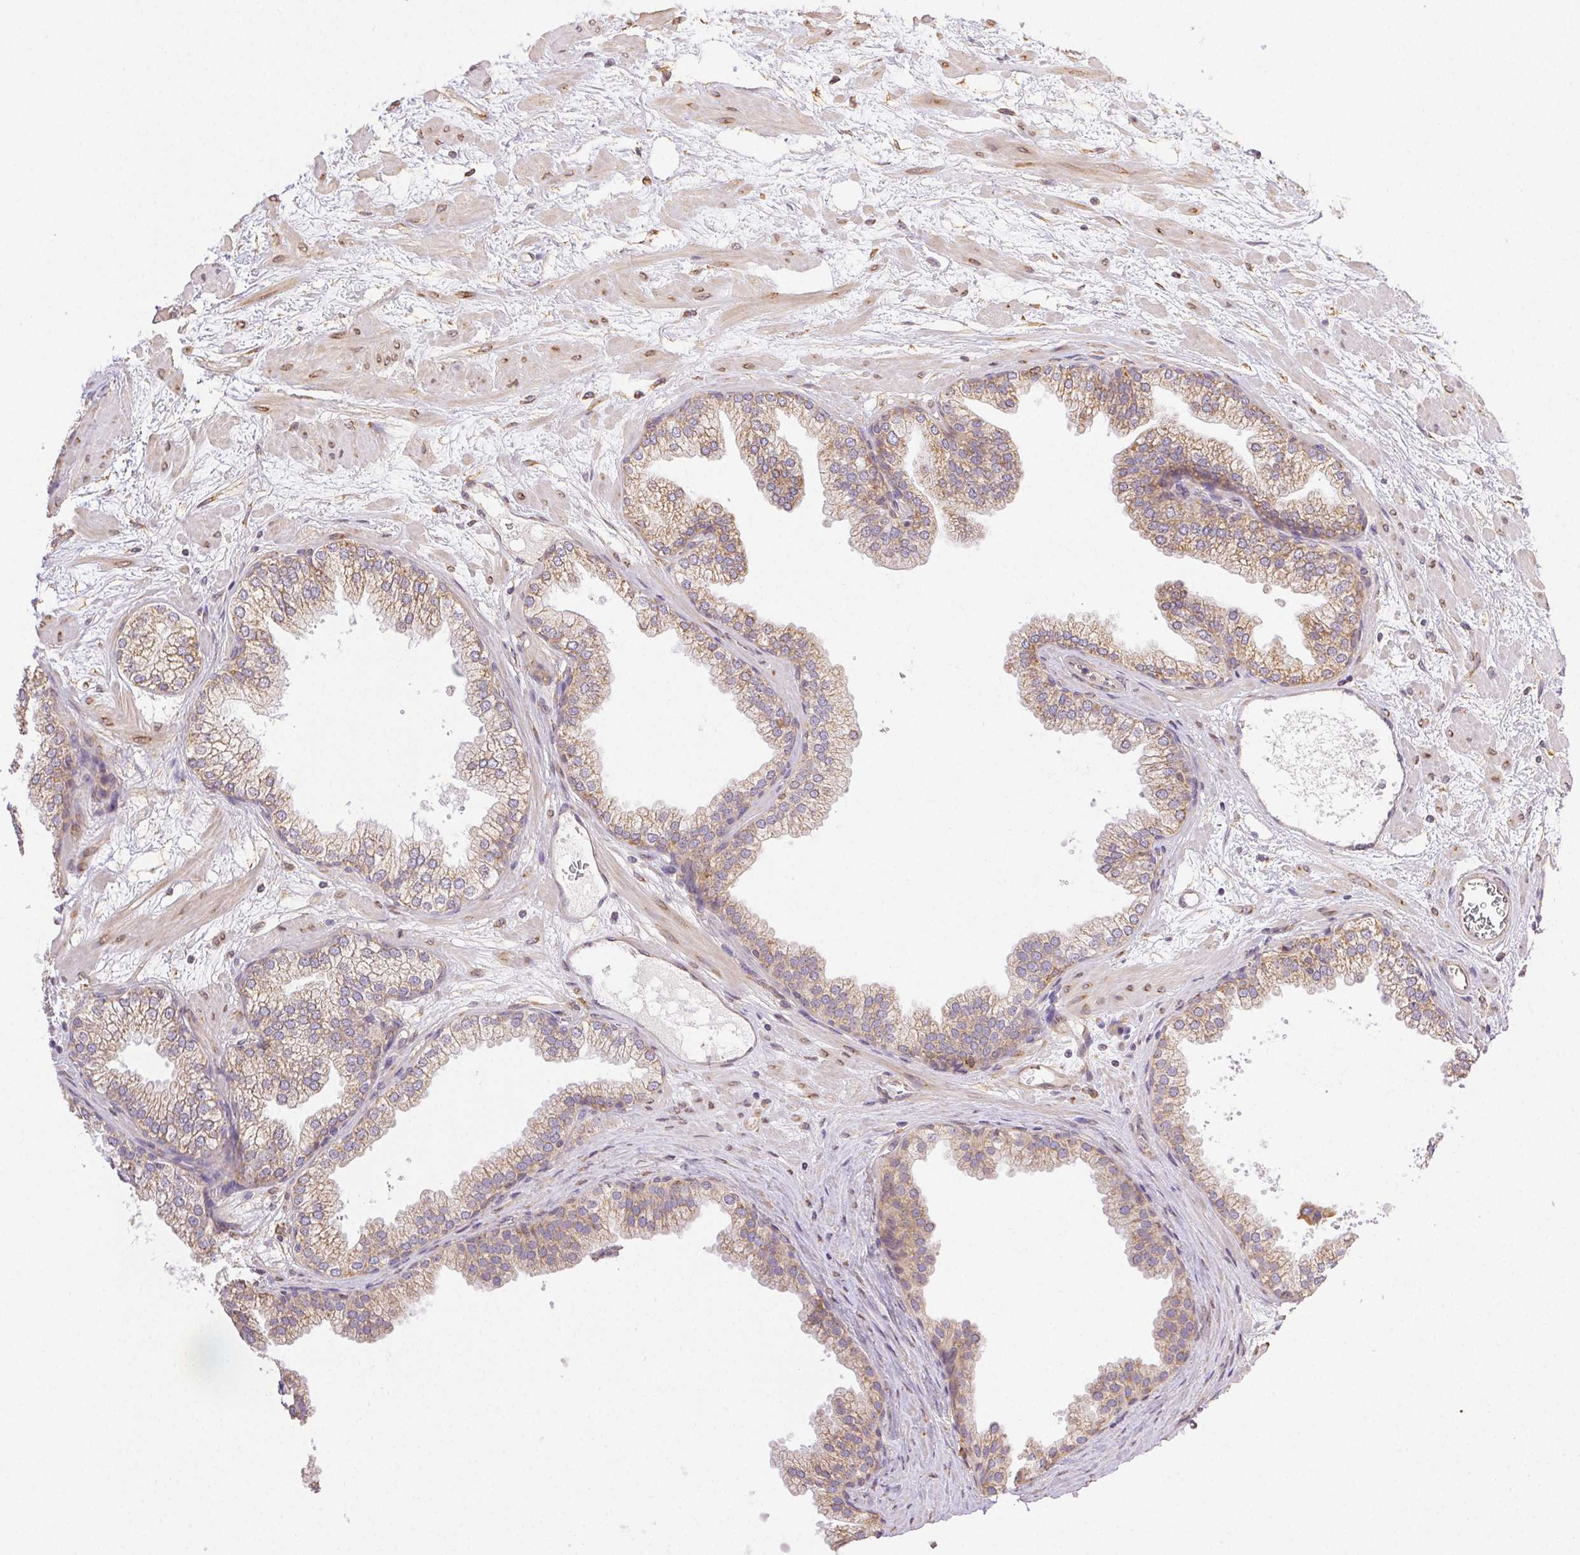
{"staining": {"intensity": "weak", "quantity": ">75%", "location": "cytoplasmic/membranous"}, "tissue": "prostate", "cell_type": "Glandular cells", "image_type": "normal", "snomed": [{"axis": "morphology", "description": "Normal tissue, NOS"}, {"axis": "topography", "description": "Prostate"}], "caption": "Prostate stained with immunohistochemistry displays weak cytoplasmic/membranous positivity in approximately >75% of glandular cells. (Stains: DAB in brown, nuclei in blue, Microscopy: brightfield microscopy at high magnification).", "gene": "ENTREP1", "patient": {"sex": "male", "age": 37}}